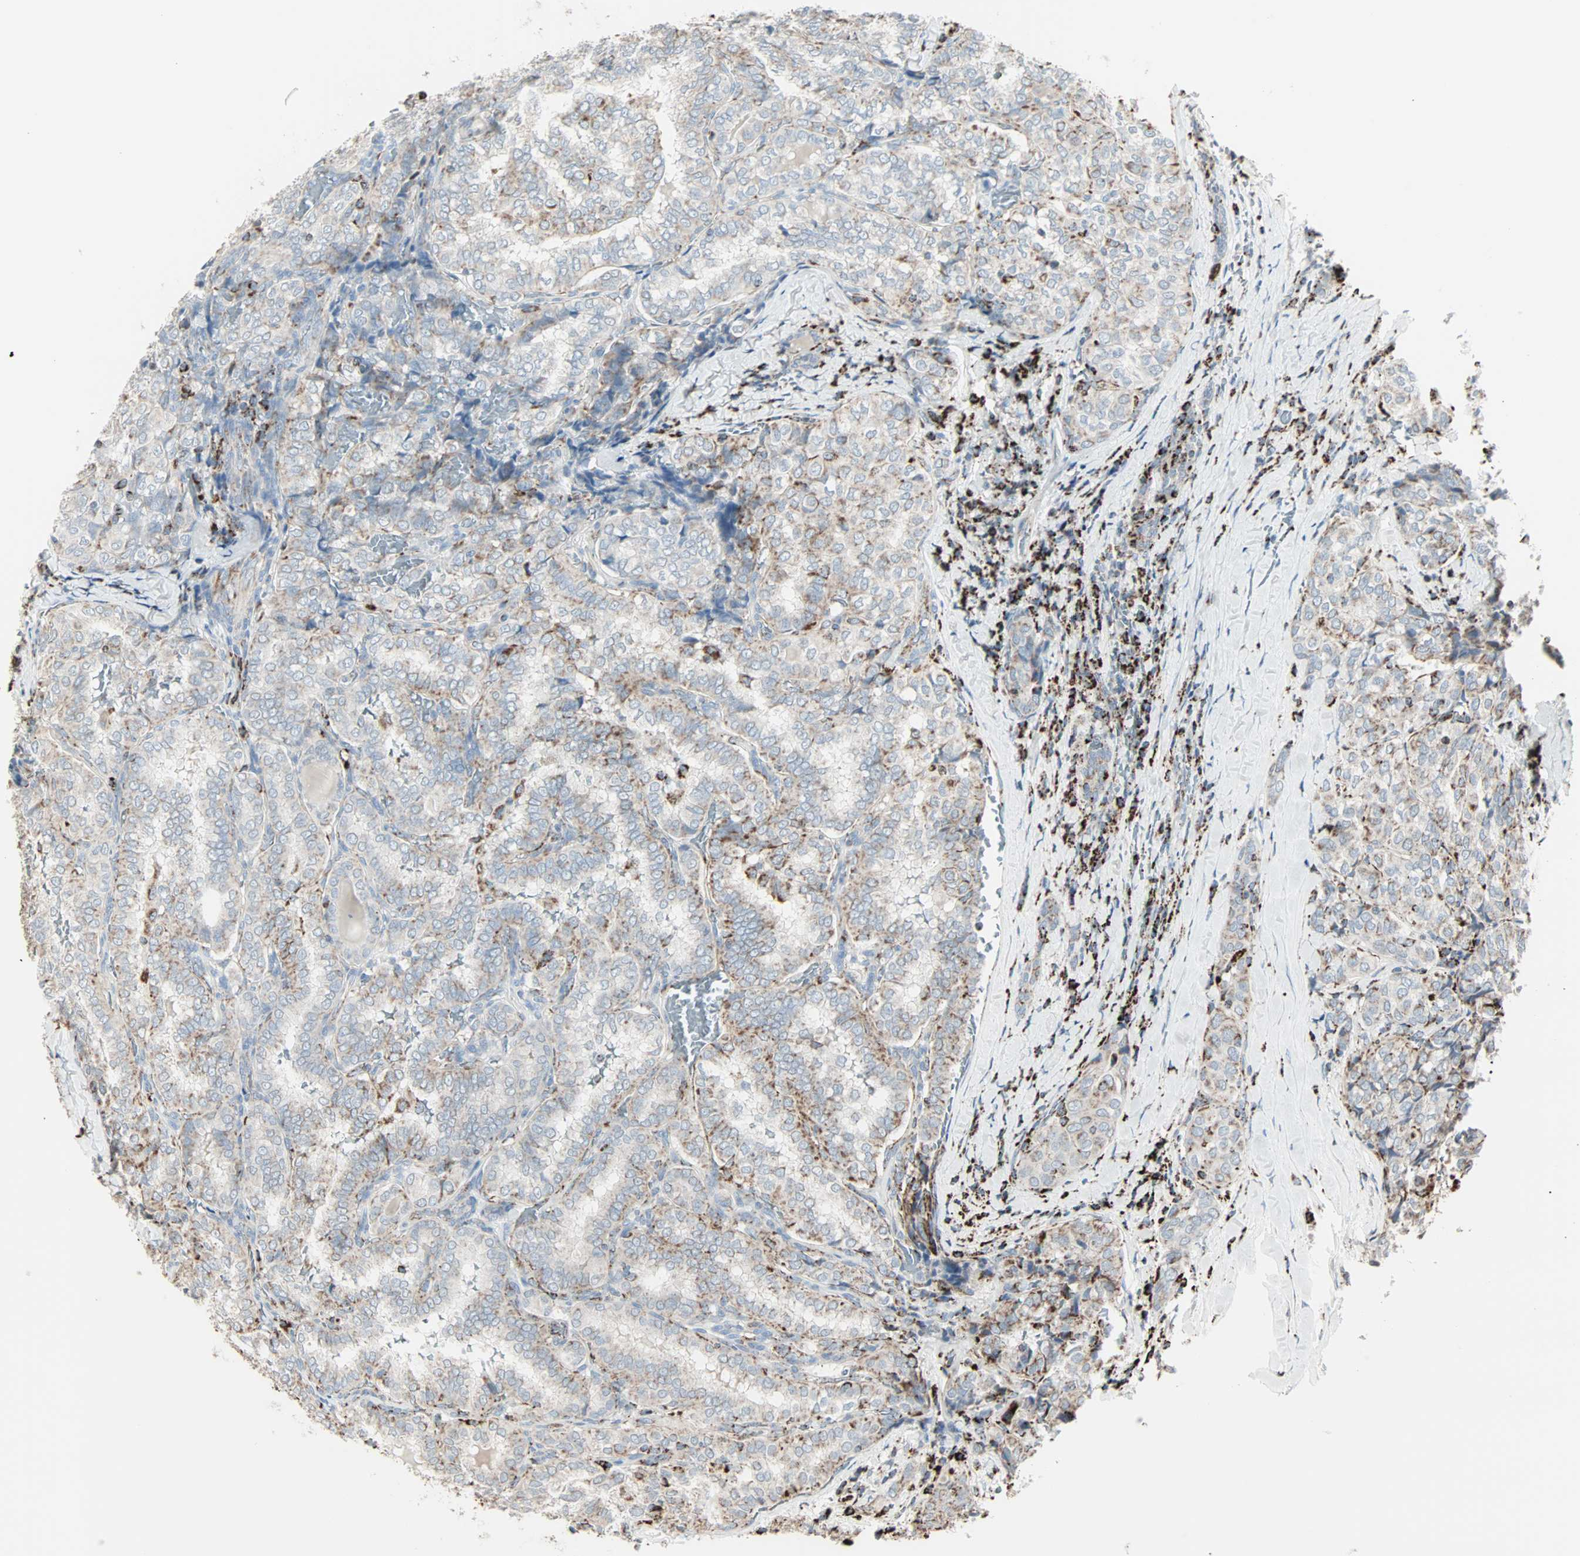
{"staining": {"intensity": "moderate", "quantity": "<25%", "location": "cytoplasmic/membranous"}, "tissue": "thyroid cancer", "cell_type": "Tumor cells", "image_type": "cancer", "snomed": [{"axis": "morphology", "description": "Normal tissue, NOS"}, {"axis": "morphology", "description": "Papillary adenocarcinoma, NOS"}, {"axis": "topography", "description": "Thyroid gland"}], "caption": "Protein staining of papillary adenocarcinoma (thyroid) tissue demonstrates moderate cytoplasmic/membranous expression in approximately <25% of tumor cells. Immunohistochemistry (ihc) stains the protein in brown and the nuclei are stained blue.", "gene": "IDH2", "patient": {"sex": "female", "age": 30}}